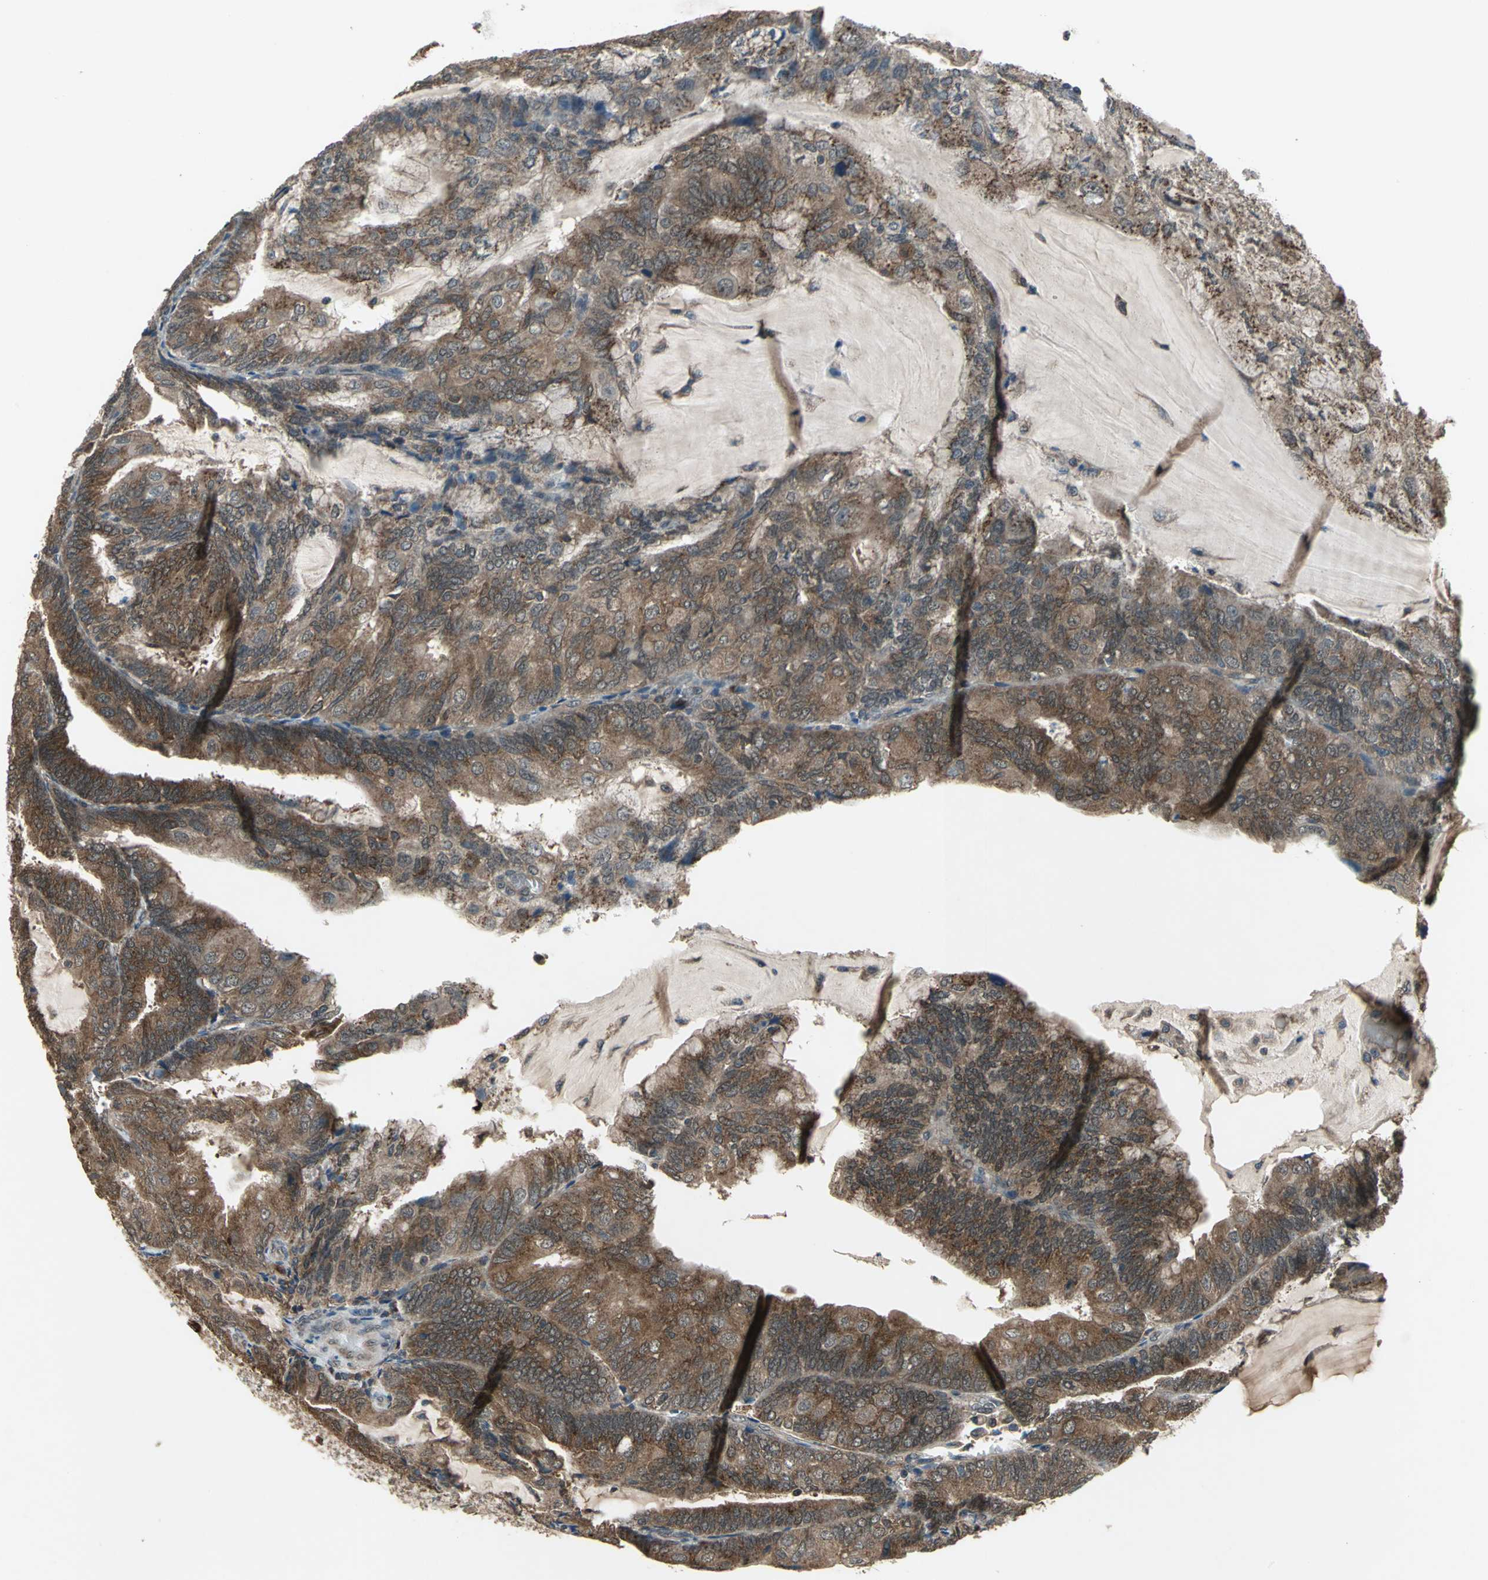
{"staining": {"intensity": "moderate", "quantity": ">75%", "location": "cytoplasmic/membranous"}, "tissue": "endometrial cancer", "cell_type": "Tumor cells", "image_type": "cancer", "snomed": [{"axis": "morphology", "description": "Adenocarcinoma, NOS"}, {"axis": "topography", "description": "Endometrium"}], "caption": "A photomicrograph showing moderate cytoplasmic/membranous positivity in approximately >75% of tumor cells in endometrial cancer, as visualized by brown immunohistochemical staining.", "gene": "NFKBIE", "patient": {"sex": "female", "age": 81}}